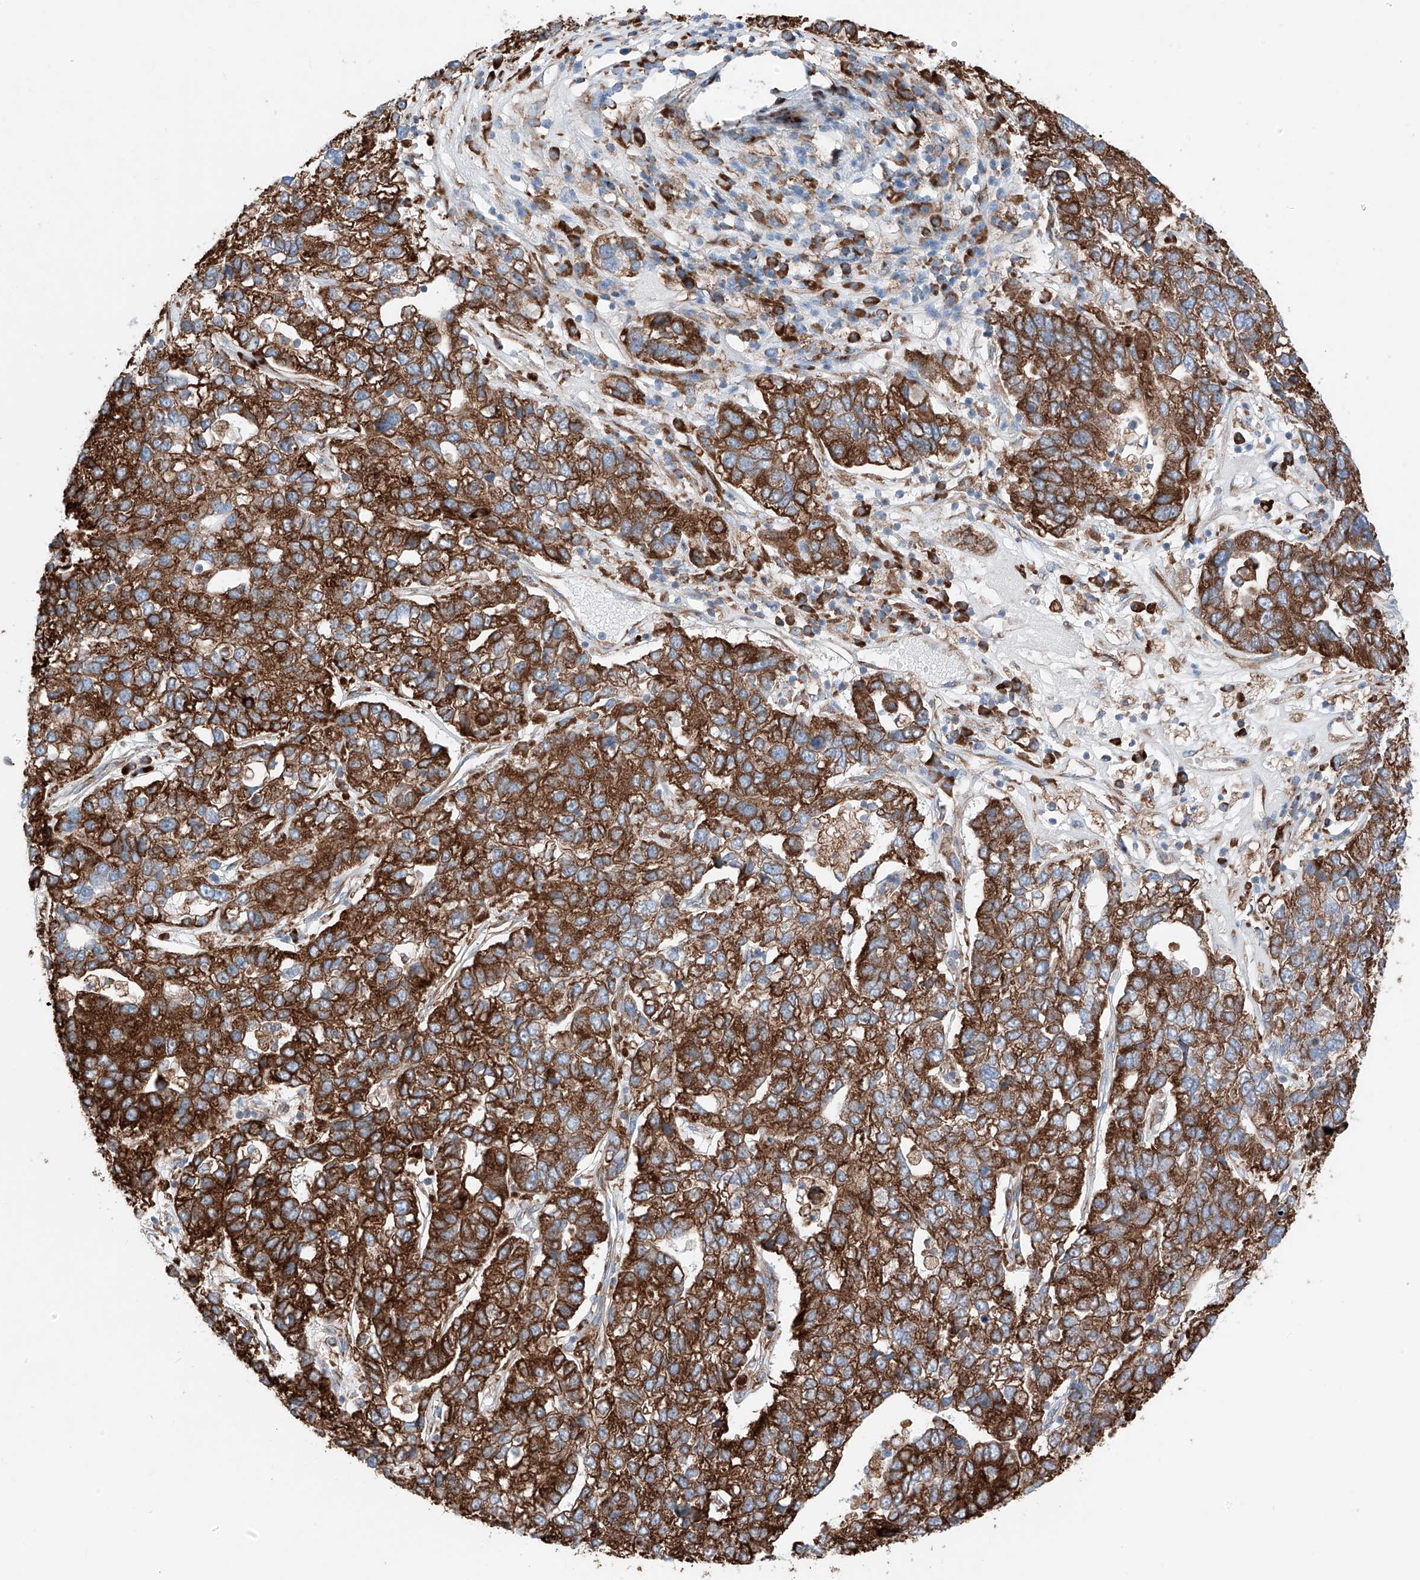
{"staining": {"intensity": "strong", "quantity": ">75%", "location": "cytoplasmic/membranous"}, "tissue": "pancreatic cancer", "cell_type": "Tumor cells", "image_type": "cancer", "snomed": [{"axis": "morphology", "description": "Adenocarcinoma, NOS"}, {"axis": "topography", "description": "Pancreas"}], "caption": "The image reveals a brown stain indicating the presence of a protein in the cytoplasmic/membranous of tumor cells in pancreatic cancer (adenocarcinoma). (DAB IHC, brown staining for protein, blue staining for nuclei).", "gene": "CRELD1", "patient": {"sex": "female", "age": 61}}